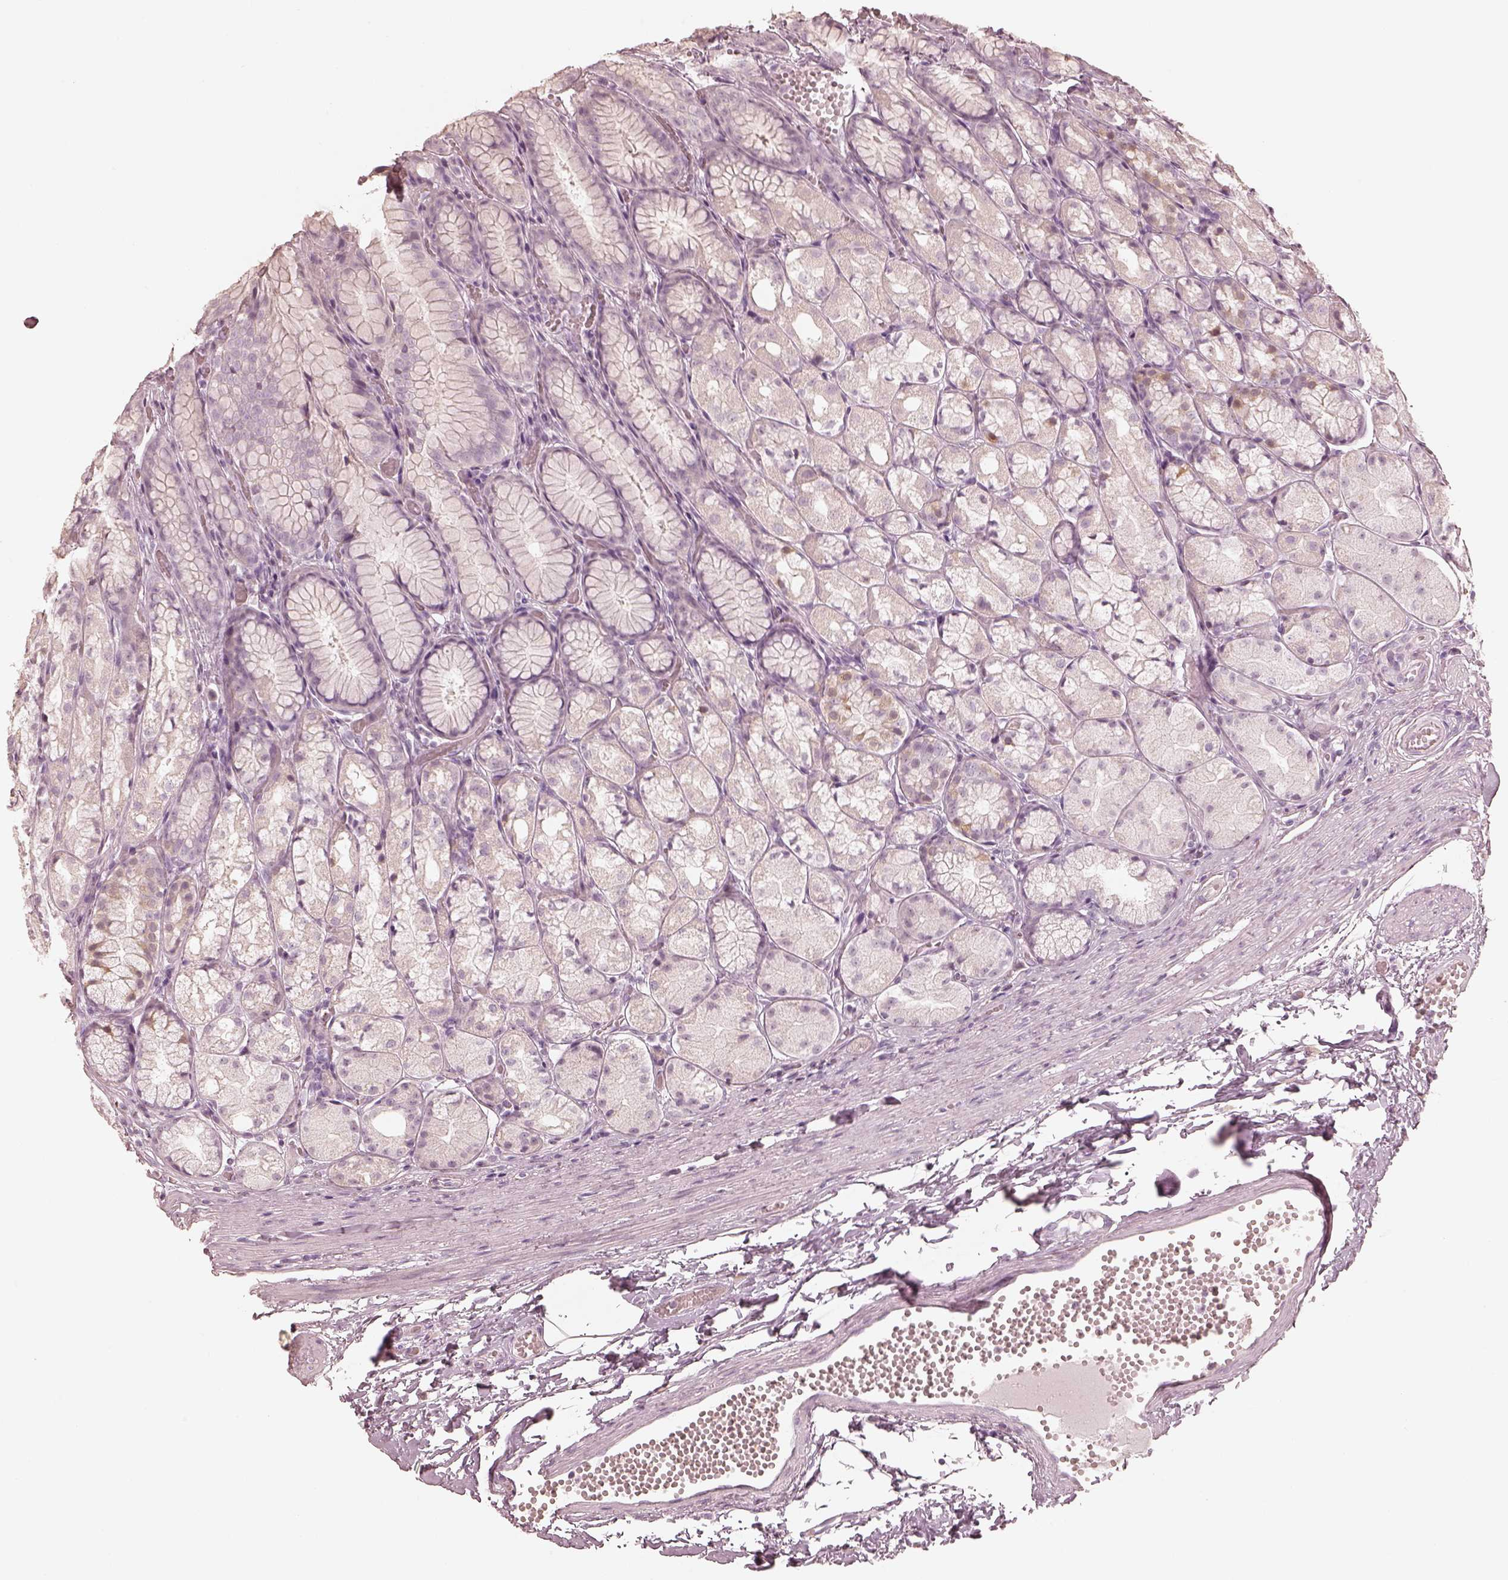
{"staining": {"intensity": "weak", "quantity": "<25%", "location": "cytoplasmic/membranous"}, "tissue": "stomach", "cell_type": "Glandular cells", "image_type": "normal", "snomed": [{"axis": "morphology", "description": "Normal tissue, NOS"}, {"axis": "topography", "description": "Stomach"}], "caption": "A high-resolution photomicrograph shows immunohistochemistry (IHC) staining of normal stomach, which displays no significant staining in glandular cells.", "gene": "CALR3", "patient": {"sex": "male", "age": 70}}